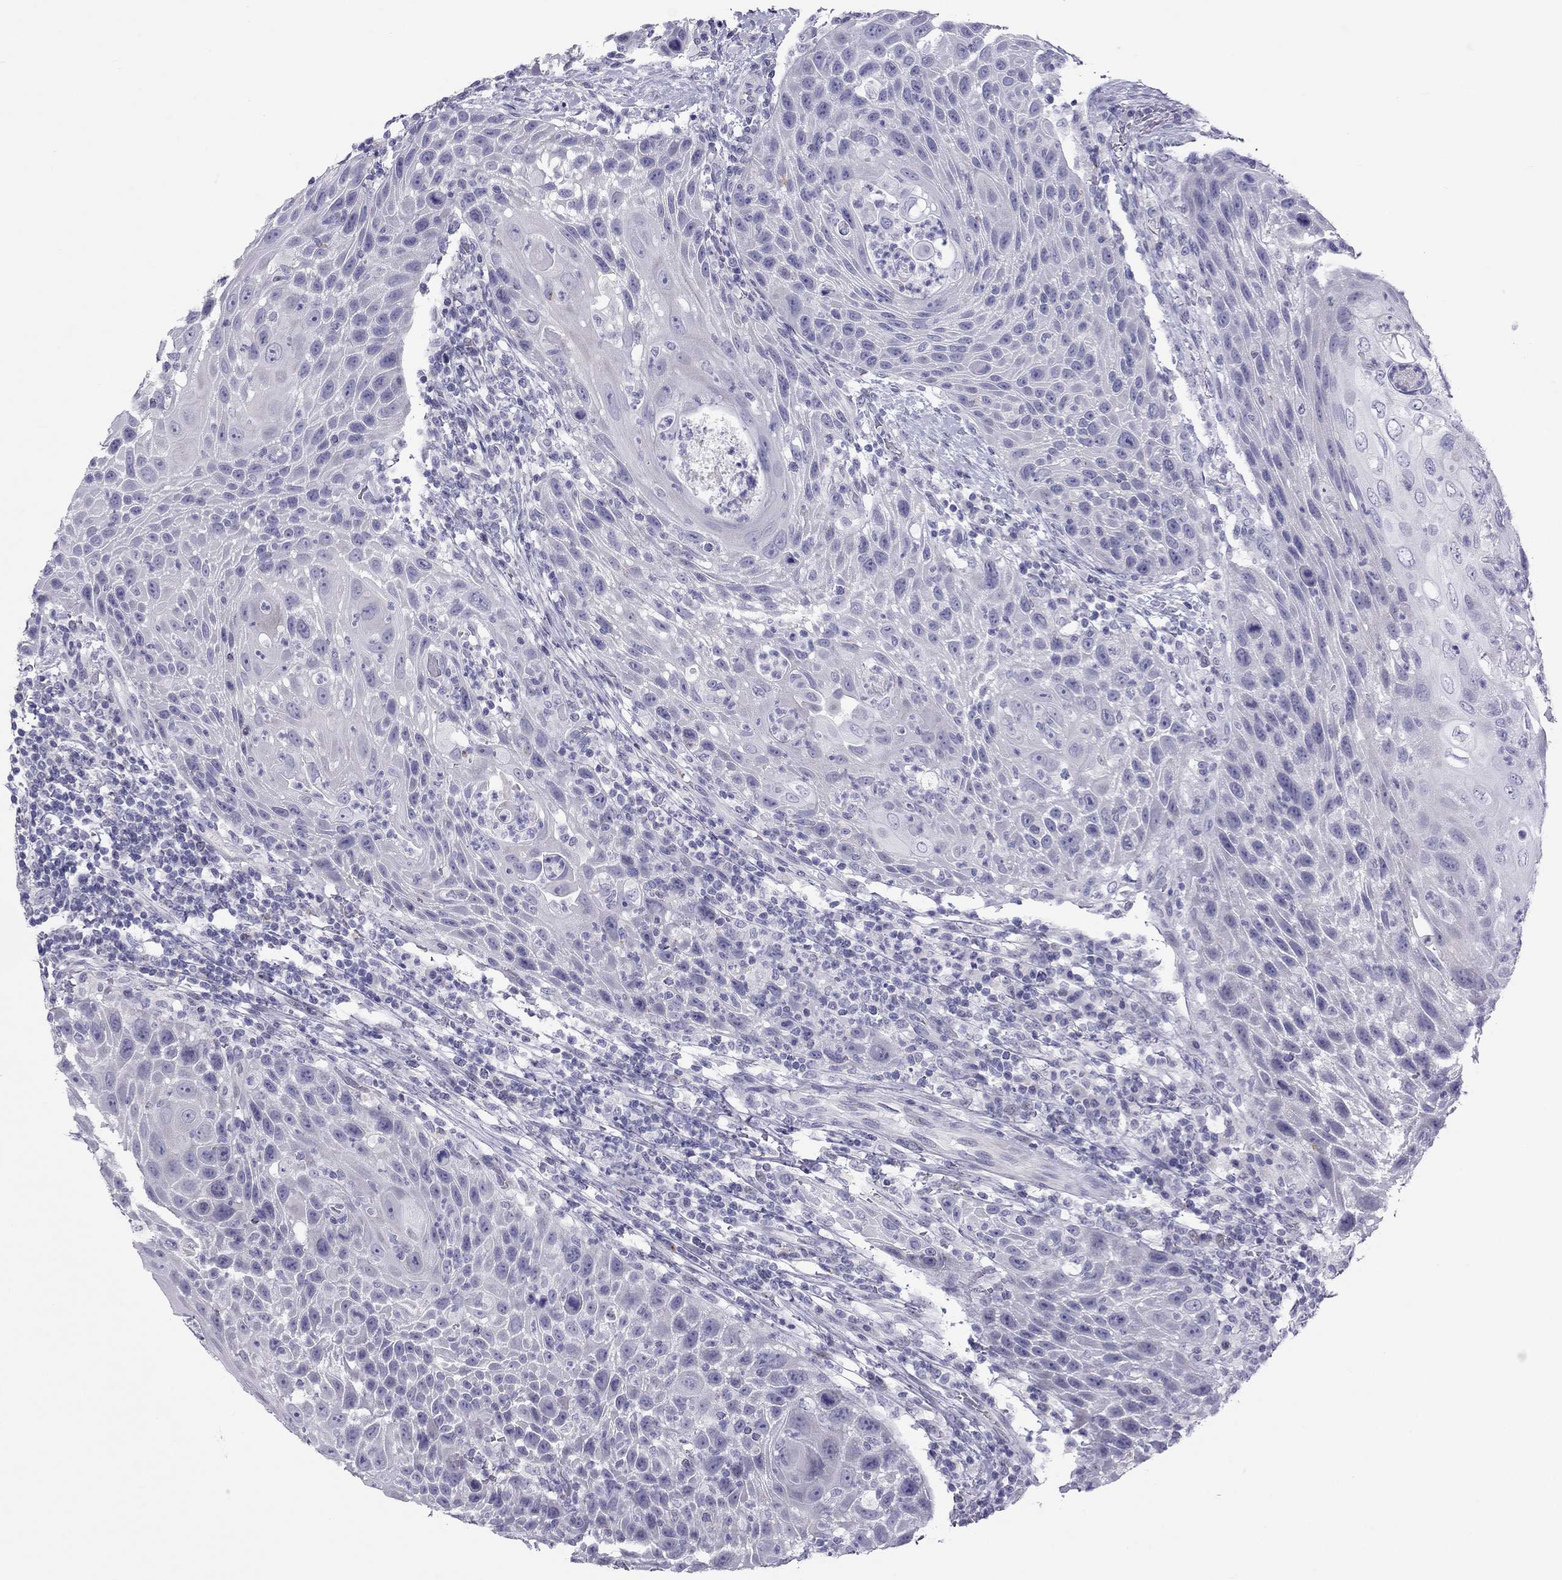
{"staining": {"intensity": "negative", "quantity": "none", "location": "none"}, "tissue": "head and neck cancer", "cell_type": "Tumor cells", "image_type": "cancer", "snomed": [{"axis": "morphology", "description": "Squamous cell carcinoma, NOS"}, {"axis": "topography", "description": "Head-Neck"}], "caption": "A high-resolution photomicrograph shows IHC staining of head and neck cancer (squamous cell carcinoma), which reveals no significant expression in tumor cells.", "gene": "TEX14", "patient": {"sex": "male", "age": 69}}